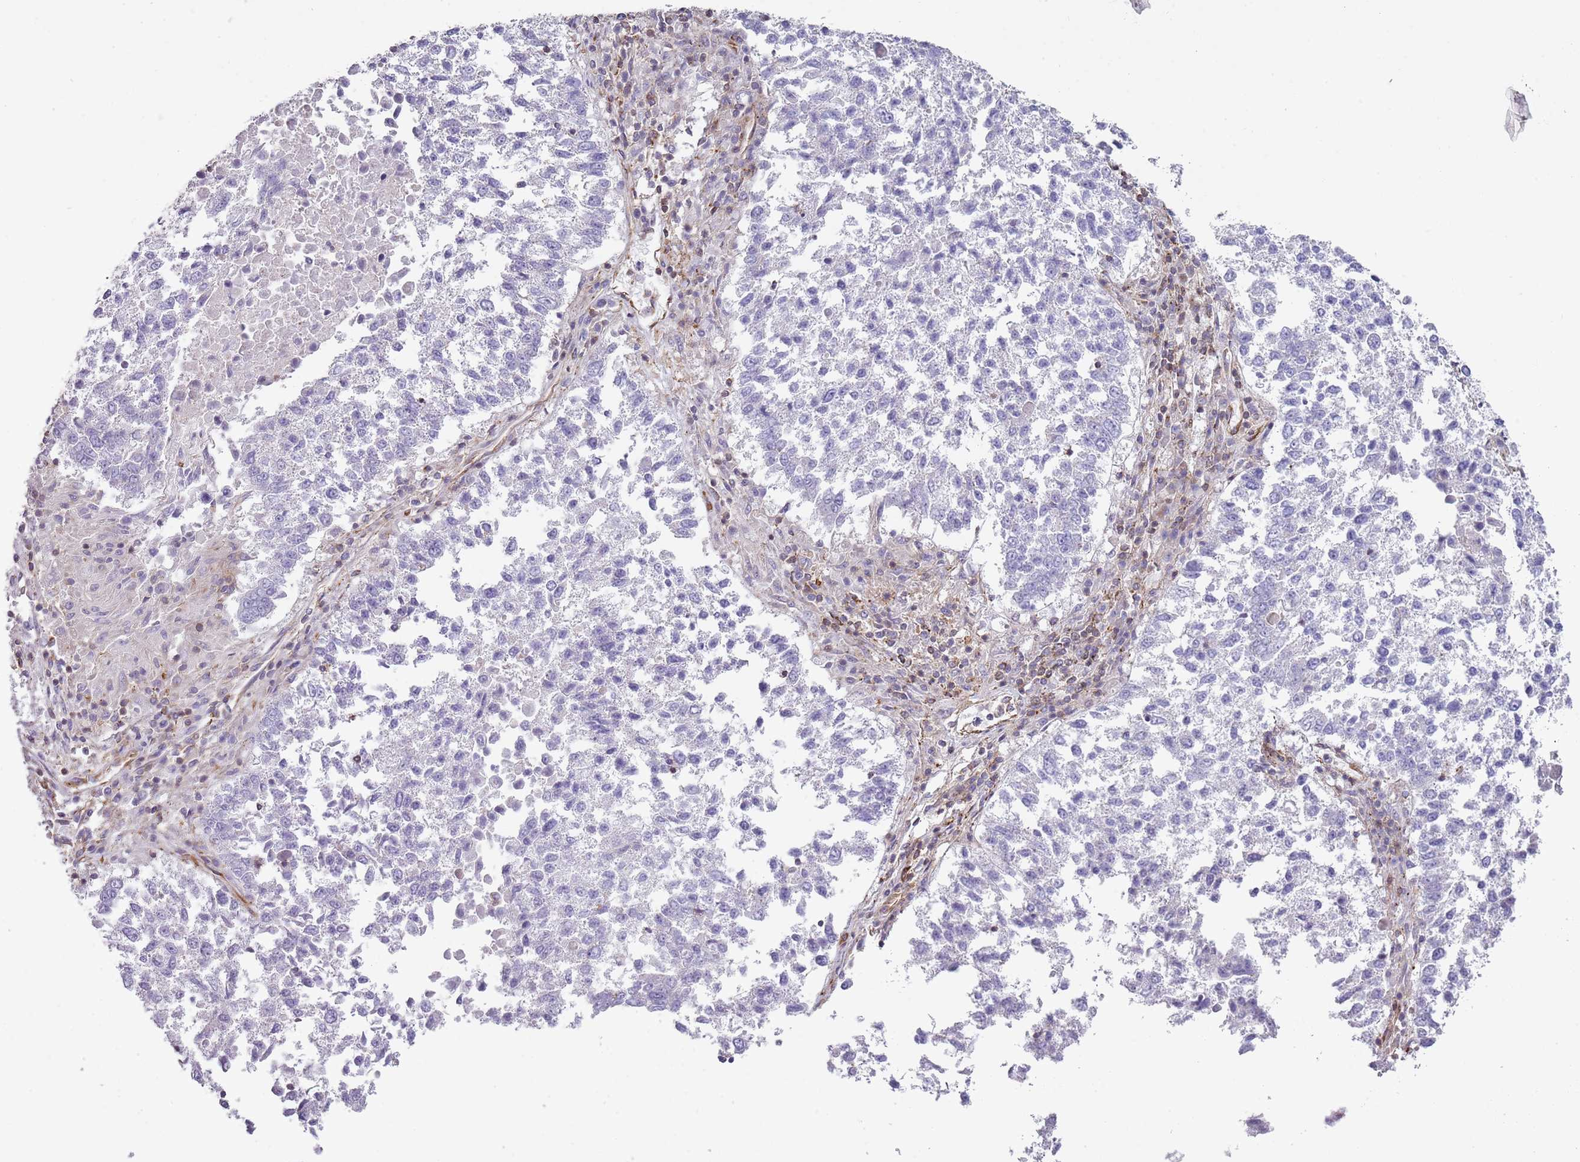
{"staining": {"intensity": "negative", "quantity": "none", "location": "none"}, "tissue": "lung cancer", "cell_type": "Tumor cells", "image_type": "cancer", "snomed": [{"axis": "morphology", "description": "Squamous cell carcinoma, NOS"}, {"axis": "topography", "description": "Lung"}], "caption": "Tumor cells are negative for brown protein staining in lung cancer.", "gene": "GNAI3", "patient": {"sex": "male", "age": 73}}